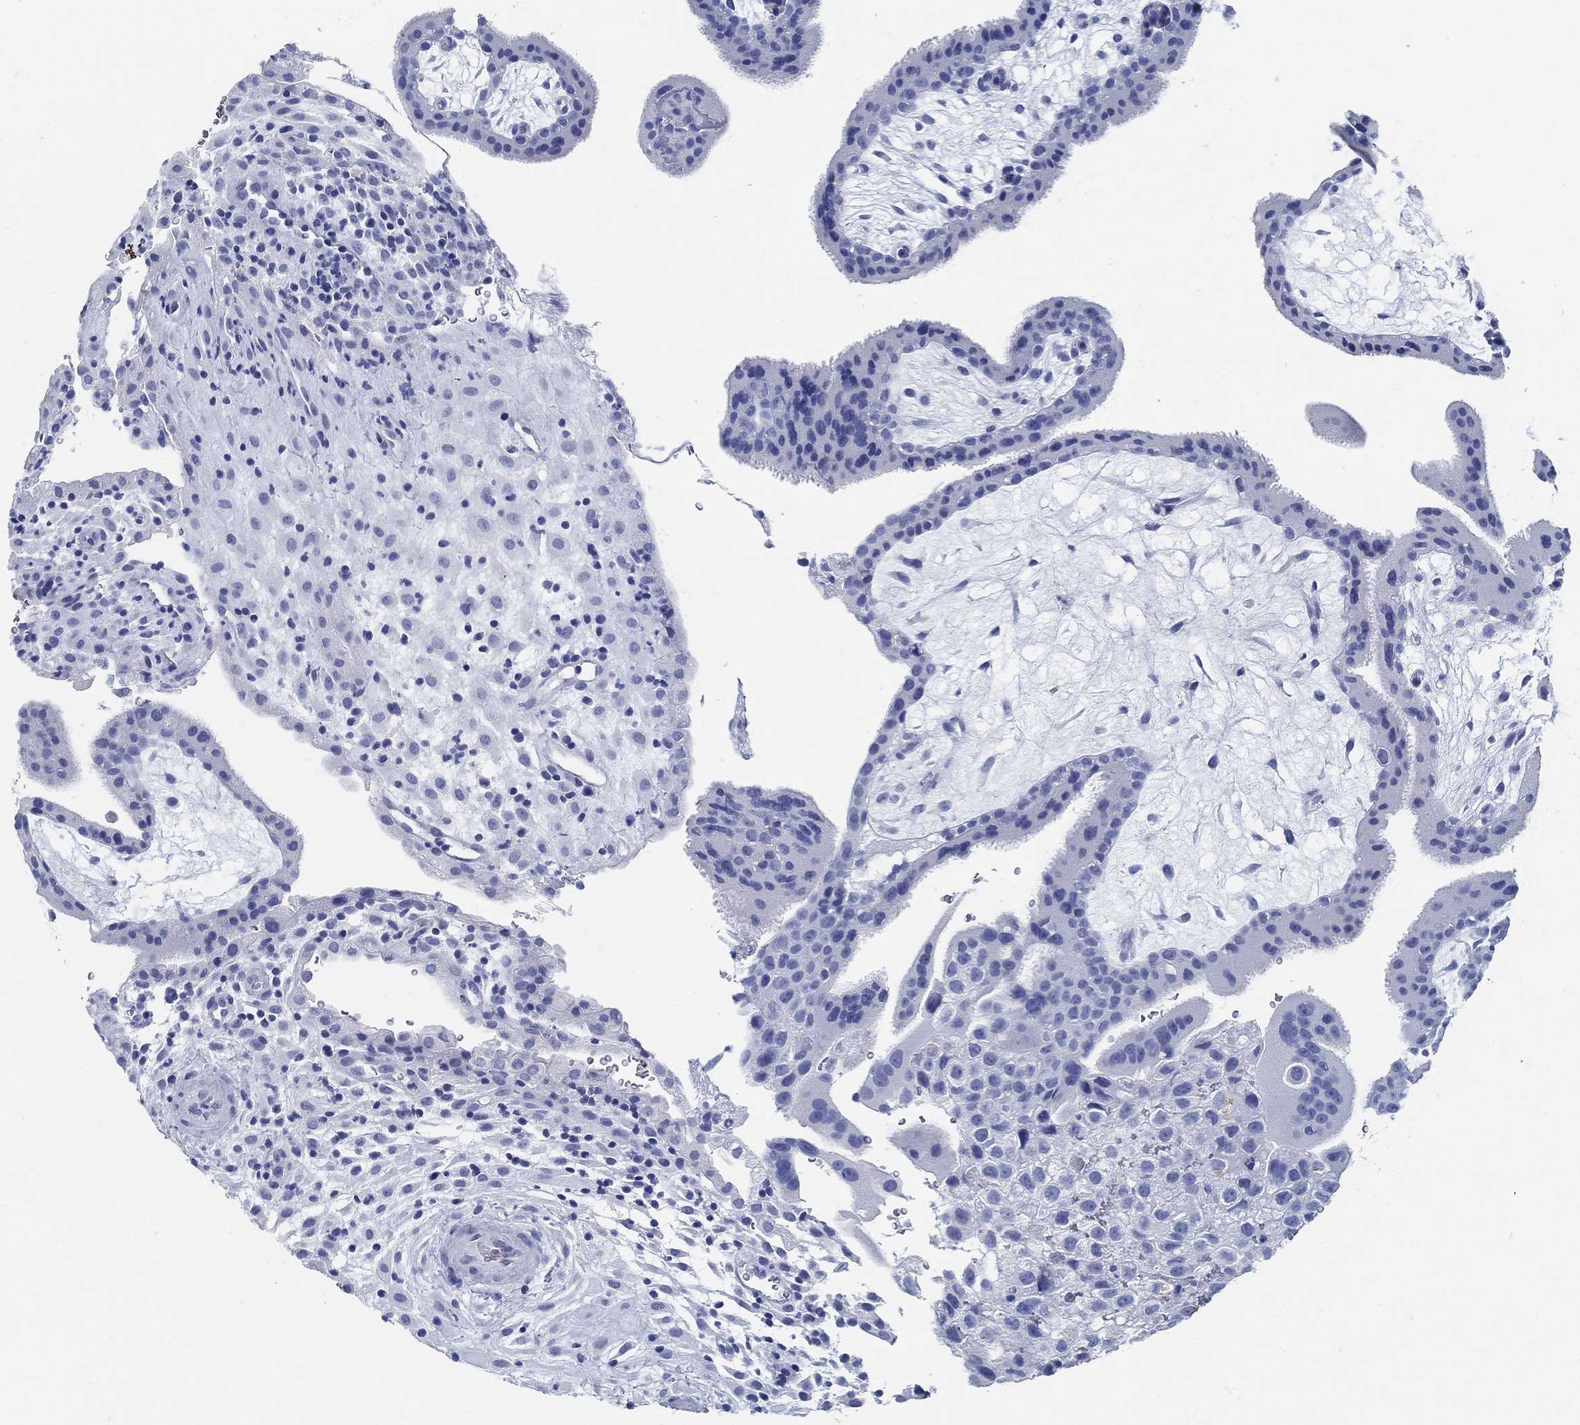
{"staining": {"intensity": "negative", "quantity": "none", "location": "none"}, "tissue": "placenta", "cell_type": "Decidual cells", "image_type": "normal", "snomed": [{"axis": "morphology", "description": "Normal tissue, NOS"}, {"axis": "topography", "description": "Placenta"}], "caption": "The immunohistochemistry image has no significant staining in decidual cells of placenta.", "gene": "SLC45A1", "patient": {"sex": "female", "age": 19}}